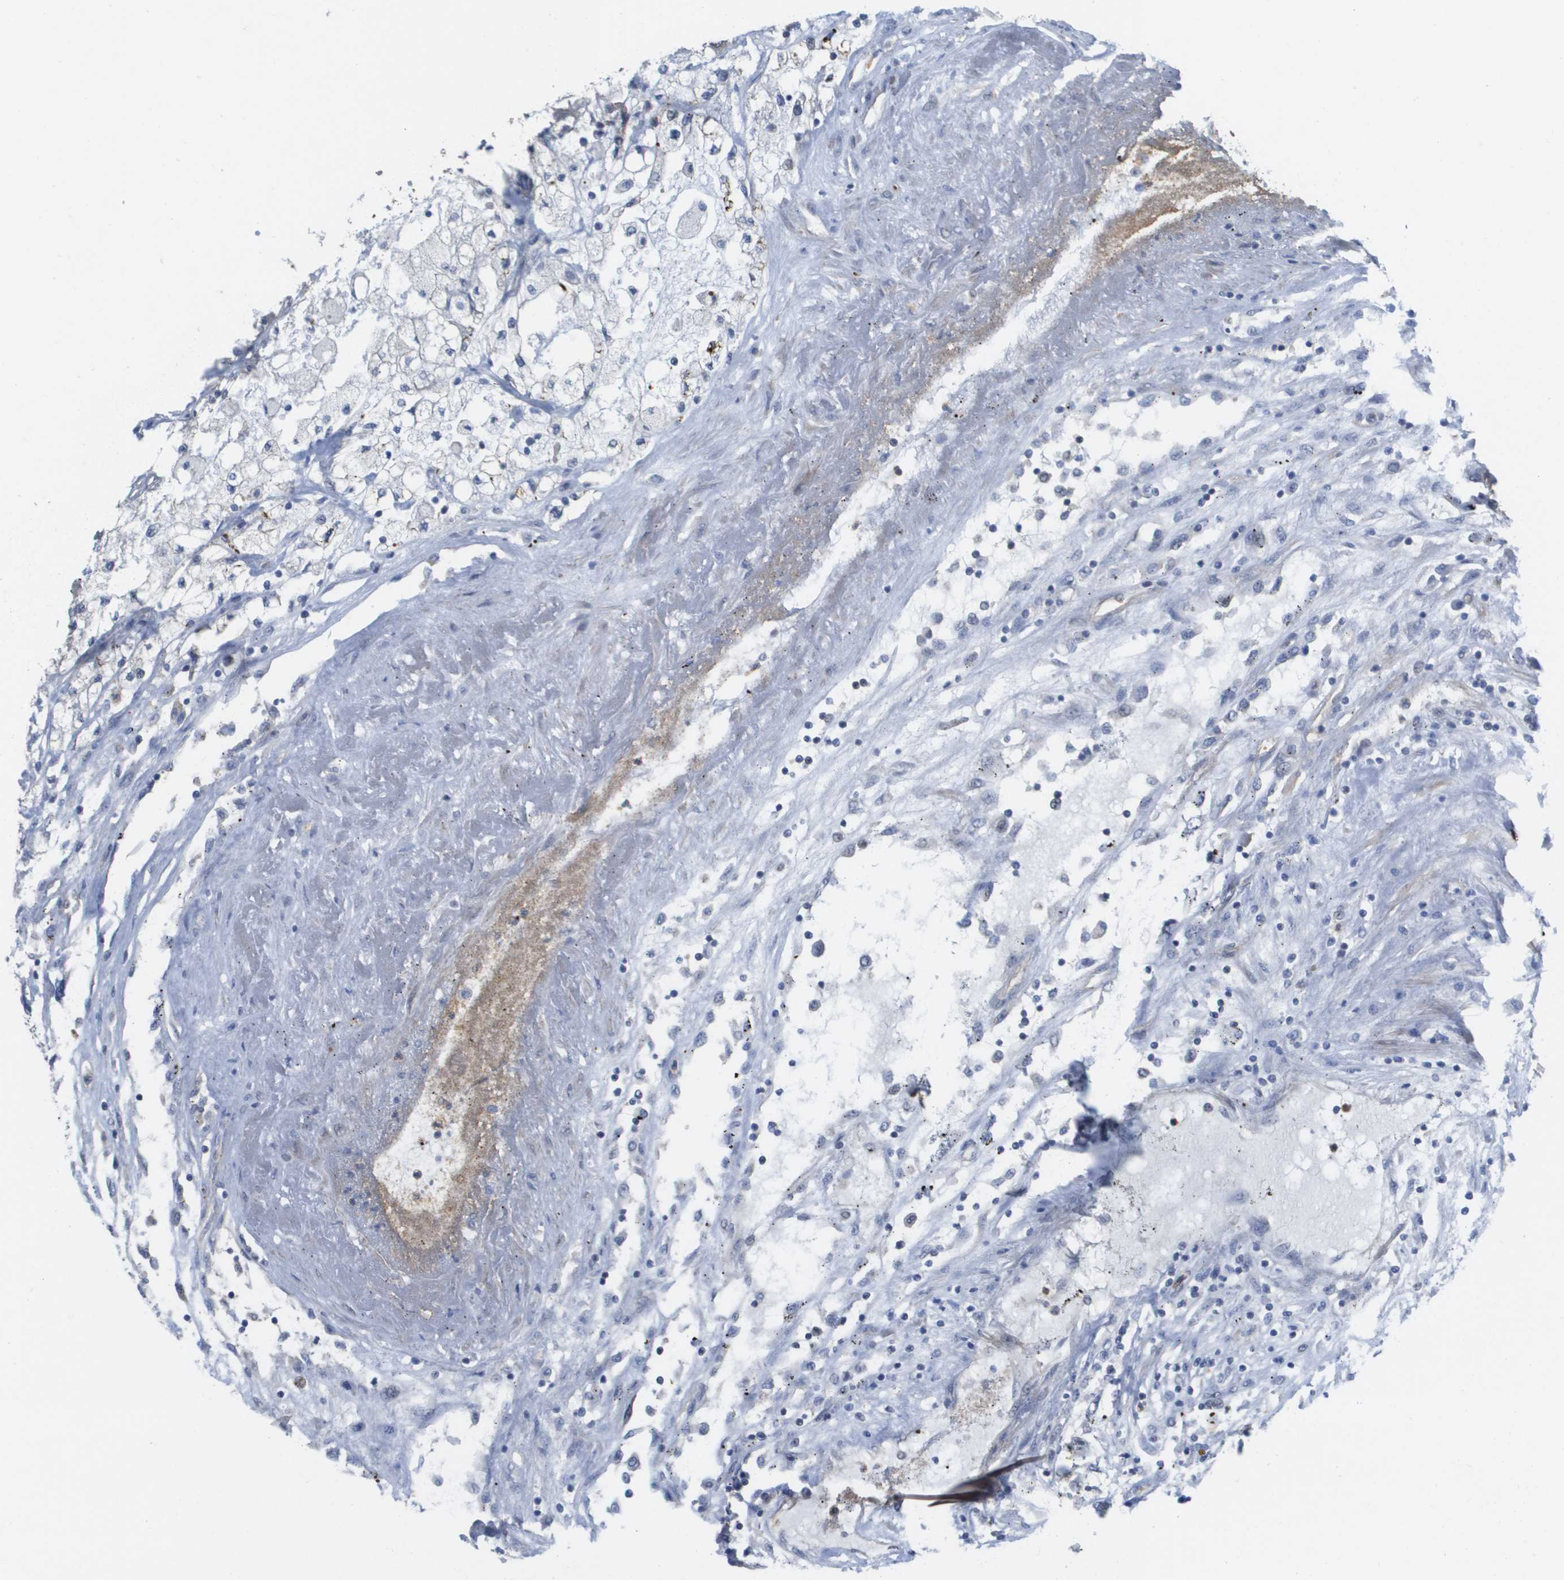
{"staining": {"intensity": "negative", "quantity": "none", "location": "none"}, "tissue": "renal cancer", "cell_type": "Tumor cells", "image_type": "cancer", "snomed": [{"axis": "morphology", "description": "Adenocarcinoma, NOS"}, {"axis": "topography", "description": "Kidney"}], "caption": "IHC image of human renal adenocarcinoma stained for a protein (brown), which shows no positivity in tumor cells. The staining was performed using DAB (3,3'-diaminobenzidine) to visualize the protein expression in brown, while the nuclei were stained in blue with hematoxylin (Magnification: 20x).", "gene": "RNF112", "patient": {"sex": "female", "age": 52}}